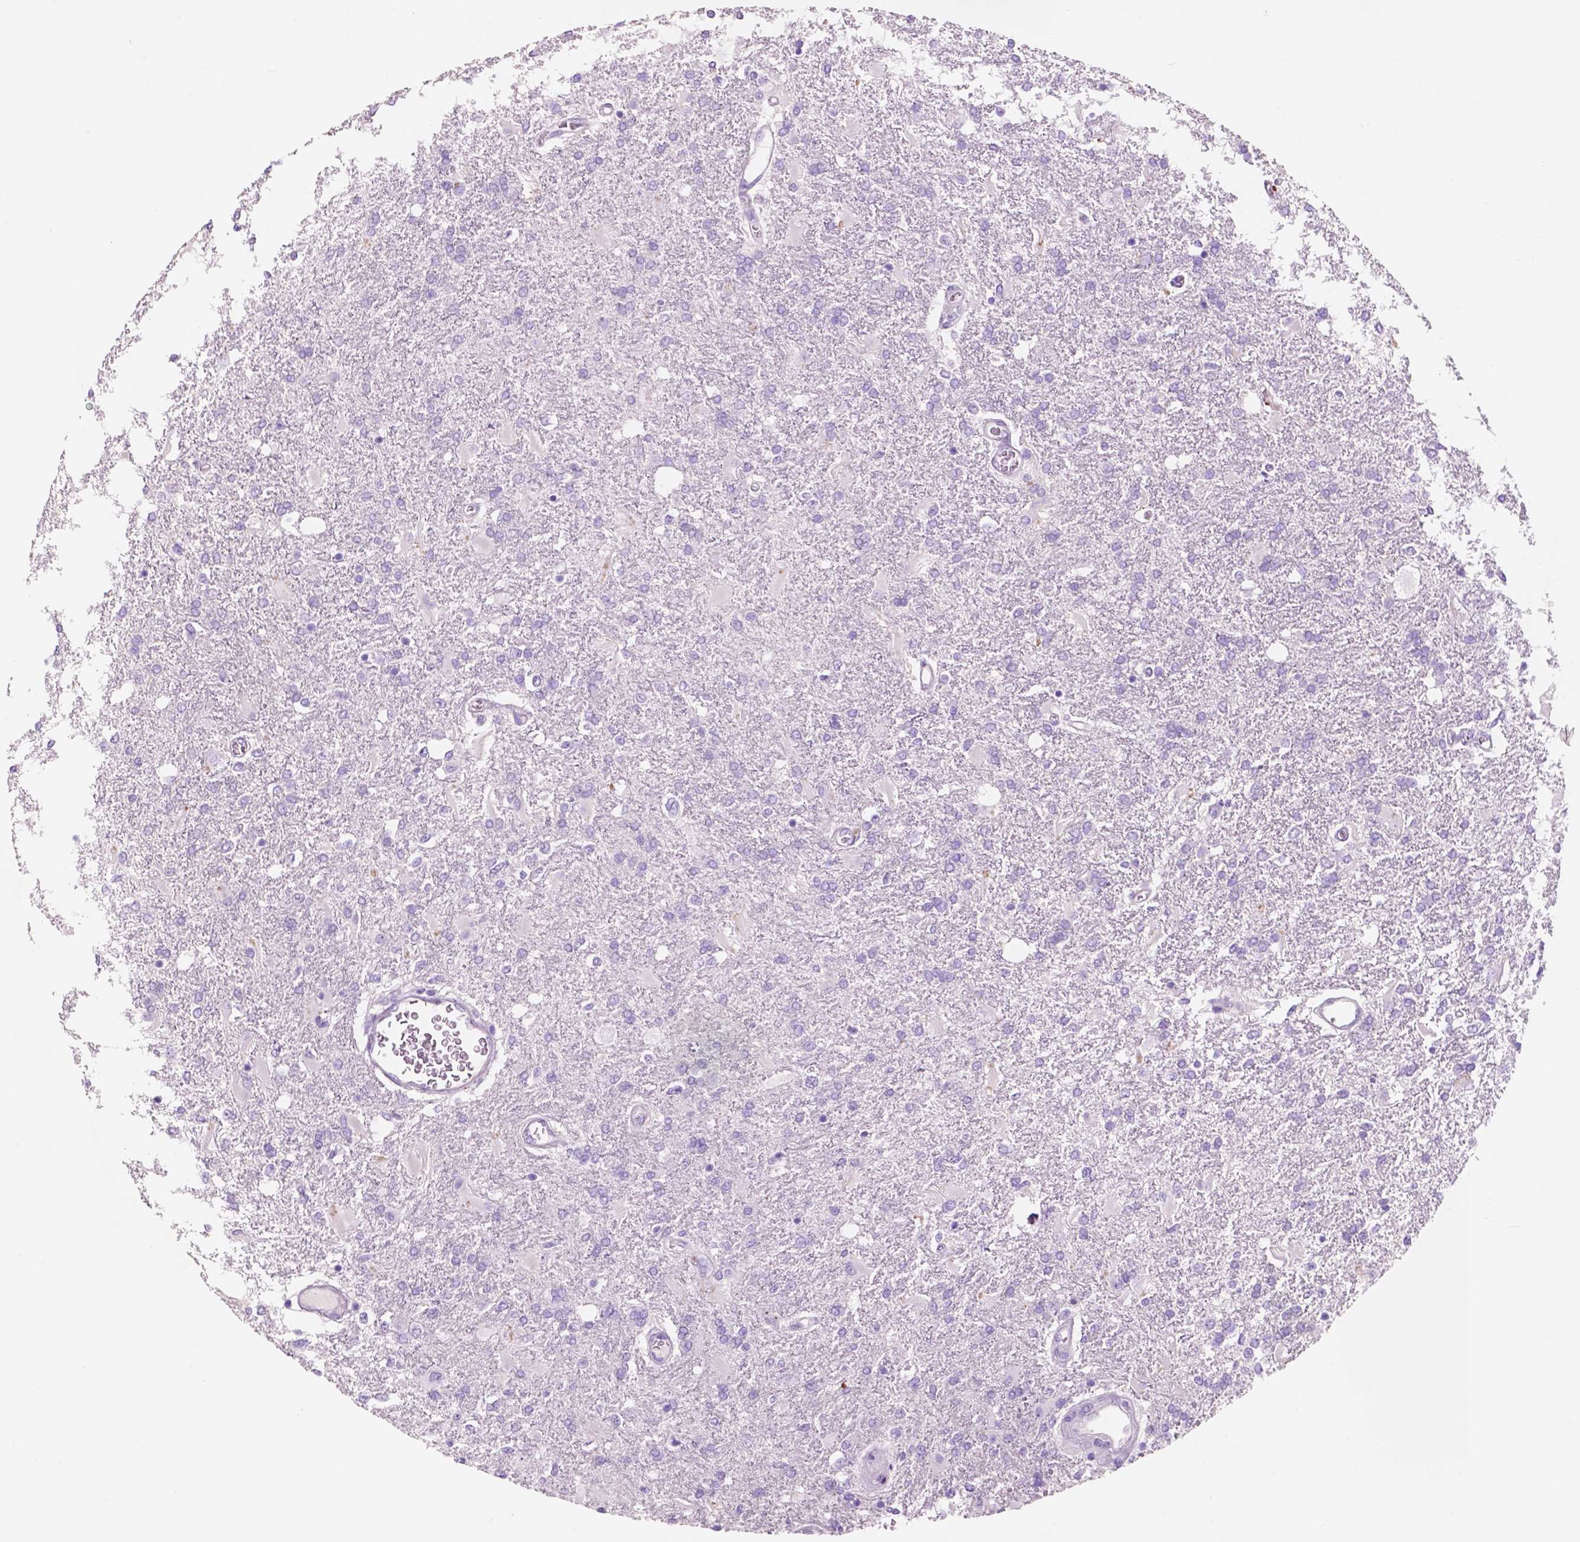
{"staining": {"intensity": "negative", "quantity": "none", "location": "none"}, "tissue": "glioma", "cell_type": "Tumor cells", "image_type": "cancer", "snomed": [{"axis": "morphology", "description": "Glioma, malignant, High grade"}, {"axis": "topography", "description": "Cerebral cortex"}], "caption": "Tumor cells show no significant staining in glioma. (Brightfield microscopy of DAB IHC at high magnification).", "gene": "CUZD1", "patient": {"sex": "male", "age": 79}}